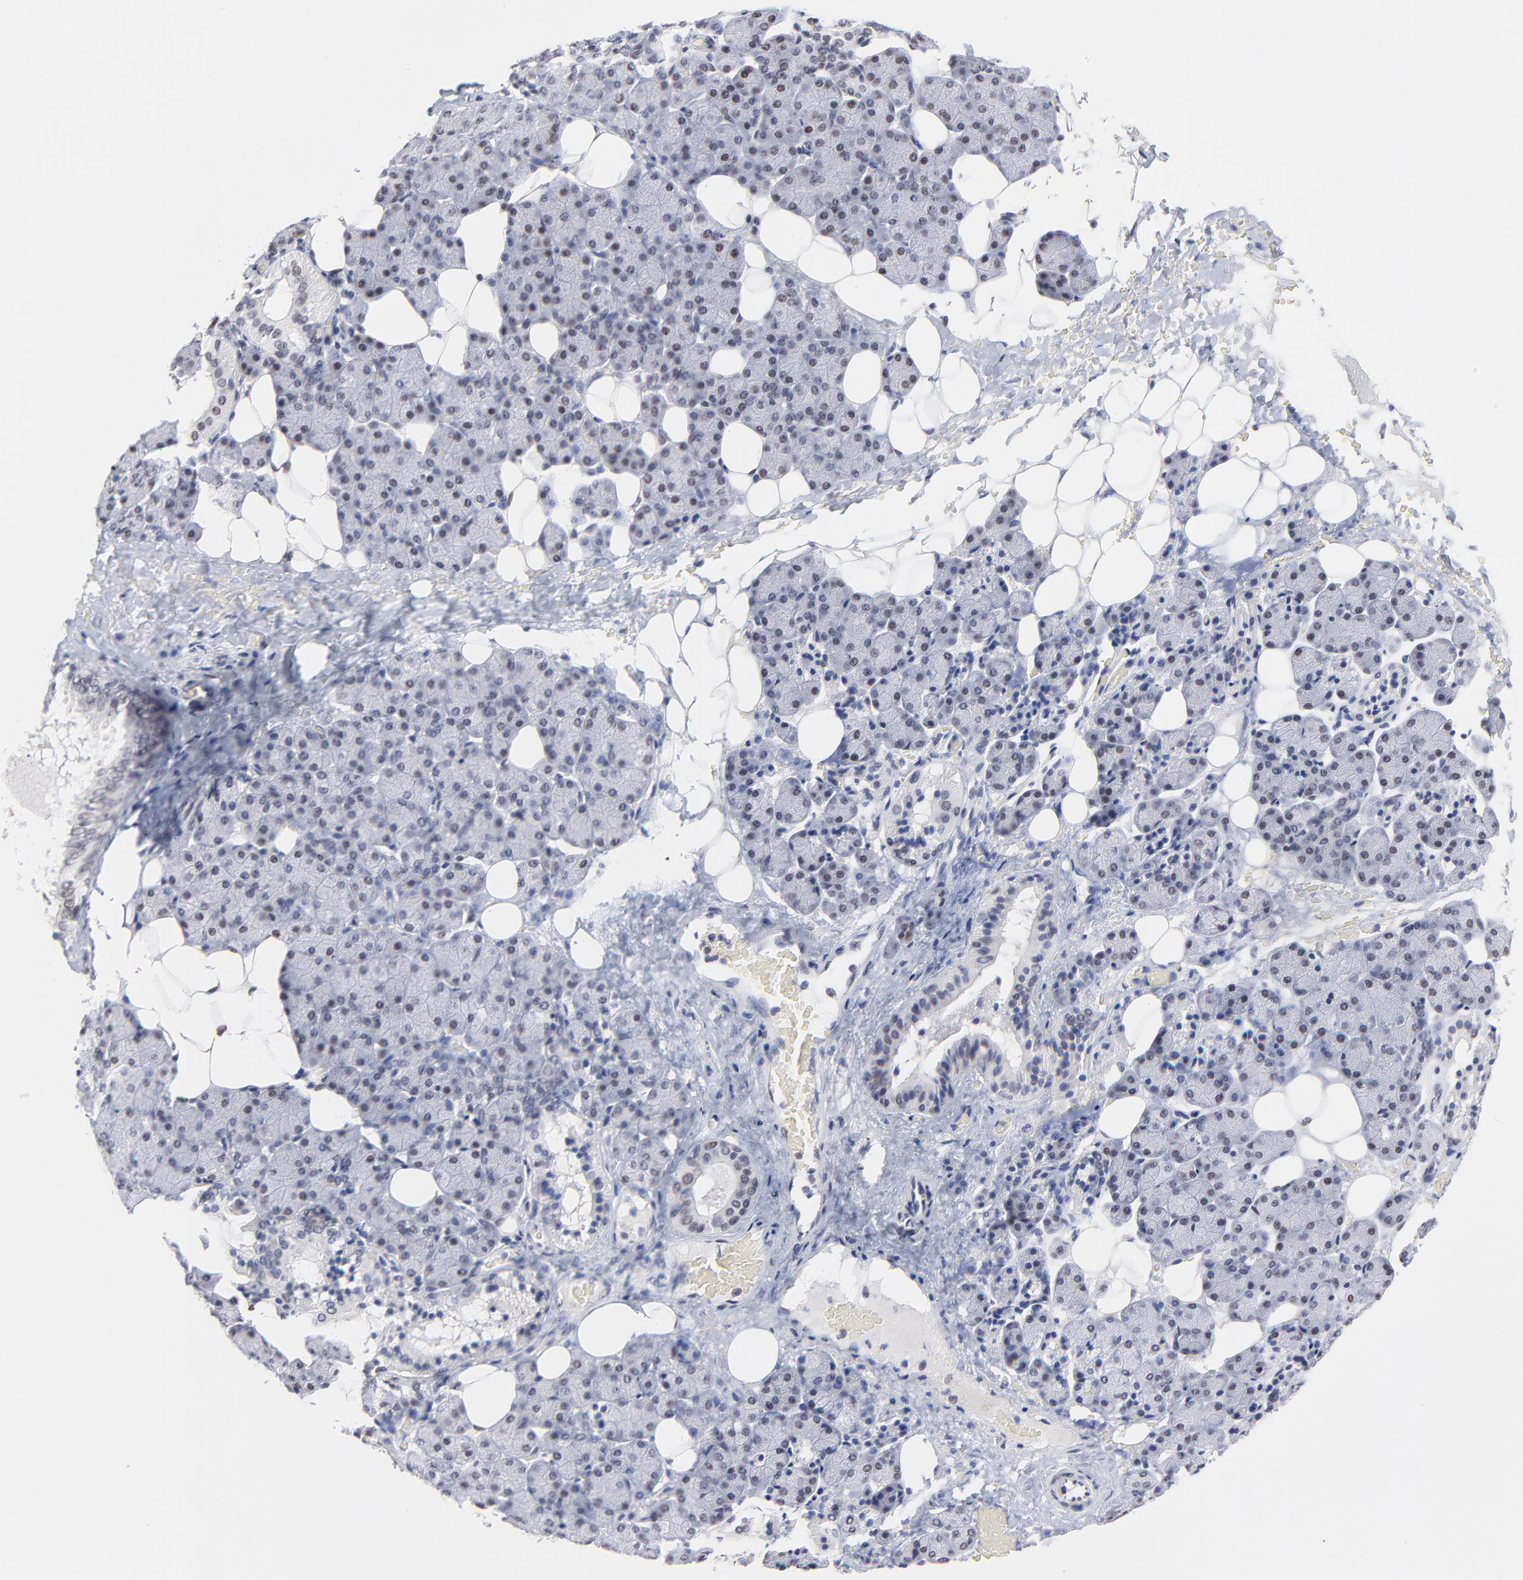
{"staining": {"intensity": "moderate", "quantity": "25%-75%", "location": "nuclear"}, "tissue": "salivary gland", "cell_type": "Glandular cells", "image_type": "normal", "snomed": [{"axis": "morphology", "description": "Normal tissue, NOS"}, {"axis": "topography", "description": "Lymph node"}, {"axis": "topography", "description": "Salivary gland"}], "caption": "Salivary gland stained with DAB (3,3'-diaminobenzidine) immunohistochemistry (IHC) displays medium levels of moderate nuclear positivity in approximately 25%-75% of glandular cells.", "gene": "OGFOD1", "patient": {"sex": "male", "age": 8}}